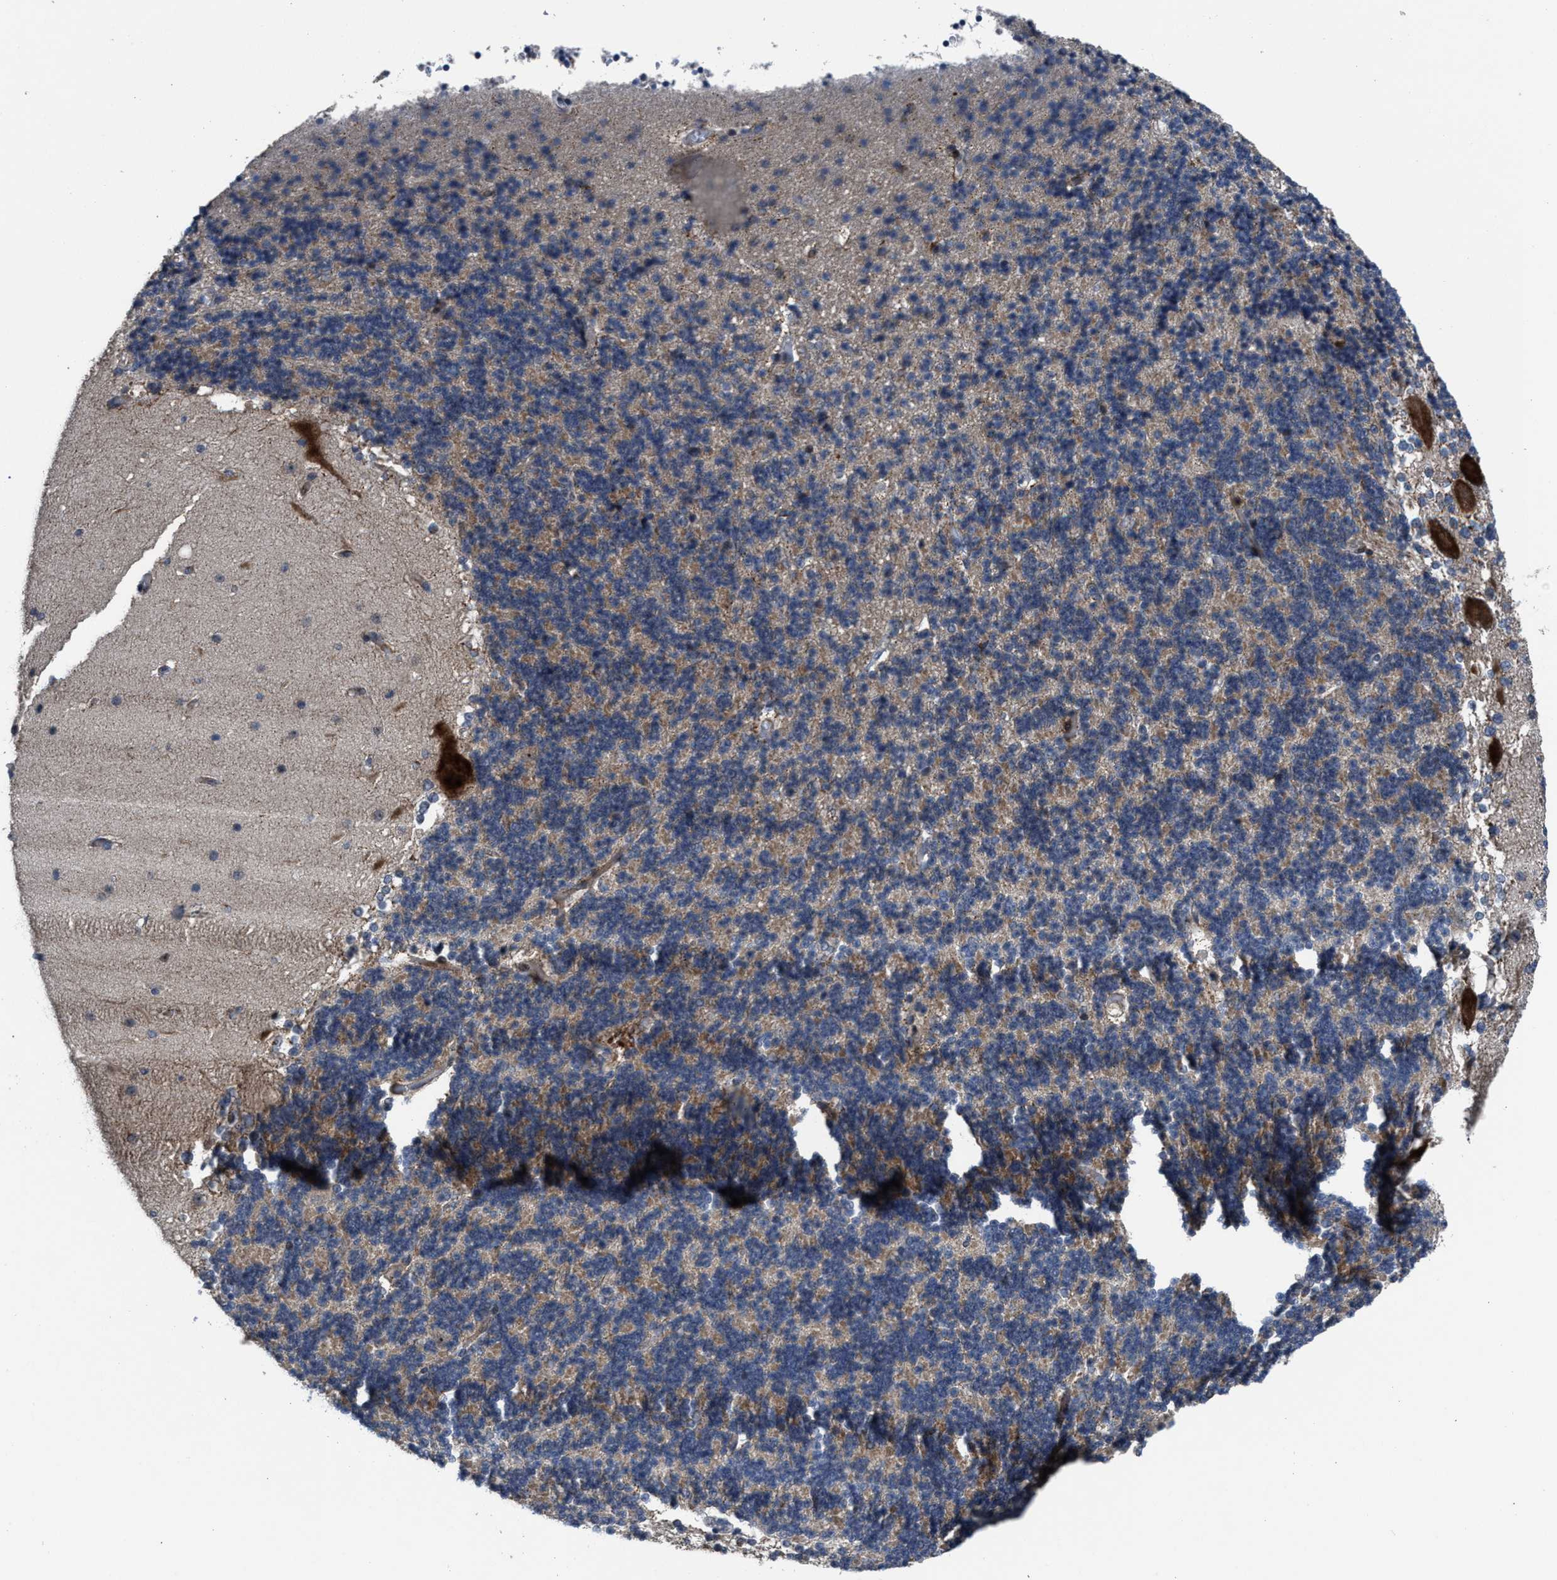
{"staining": {"intensity": "weak", "quantity": "<25%", "location": "cytoplasmic/membranous"}, "tissue": "cerebellum", "cell_type": "Cells in granular layer", "image_type": "normal", "snomed": [{"axis": "morphology", "description": "Normal tissue, NOS"}, {"axis": "topography", "description": "Cerebellum"}], "caption": "IHC photomicrograph of benign cerebellum: cerebellum stained with DAB exhibits no significant protein expression in cells in granular layer. (Brightfield microscopy of DAB immunohistochemistry at high magnification).", "gene": "HAUS6", "patient": {"sex": "female", "age": 19}}